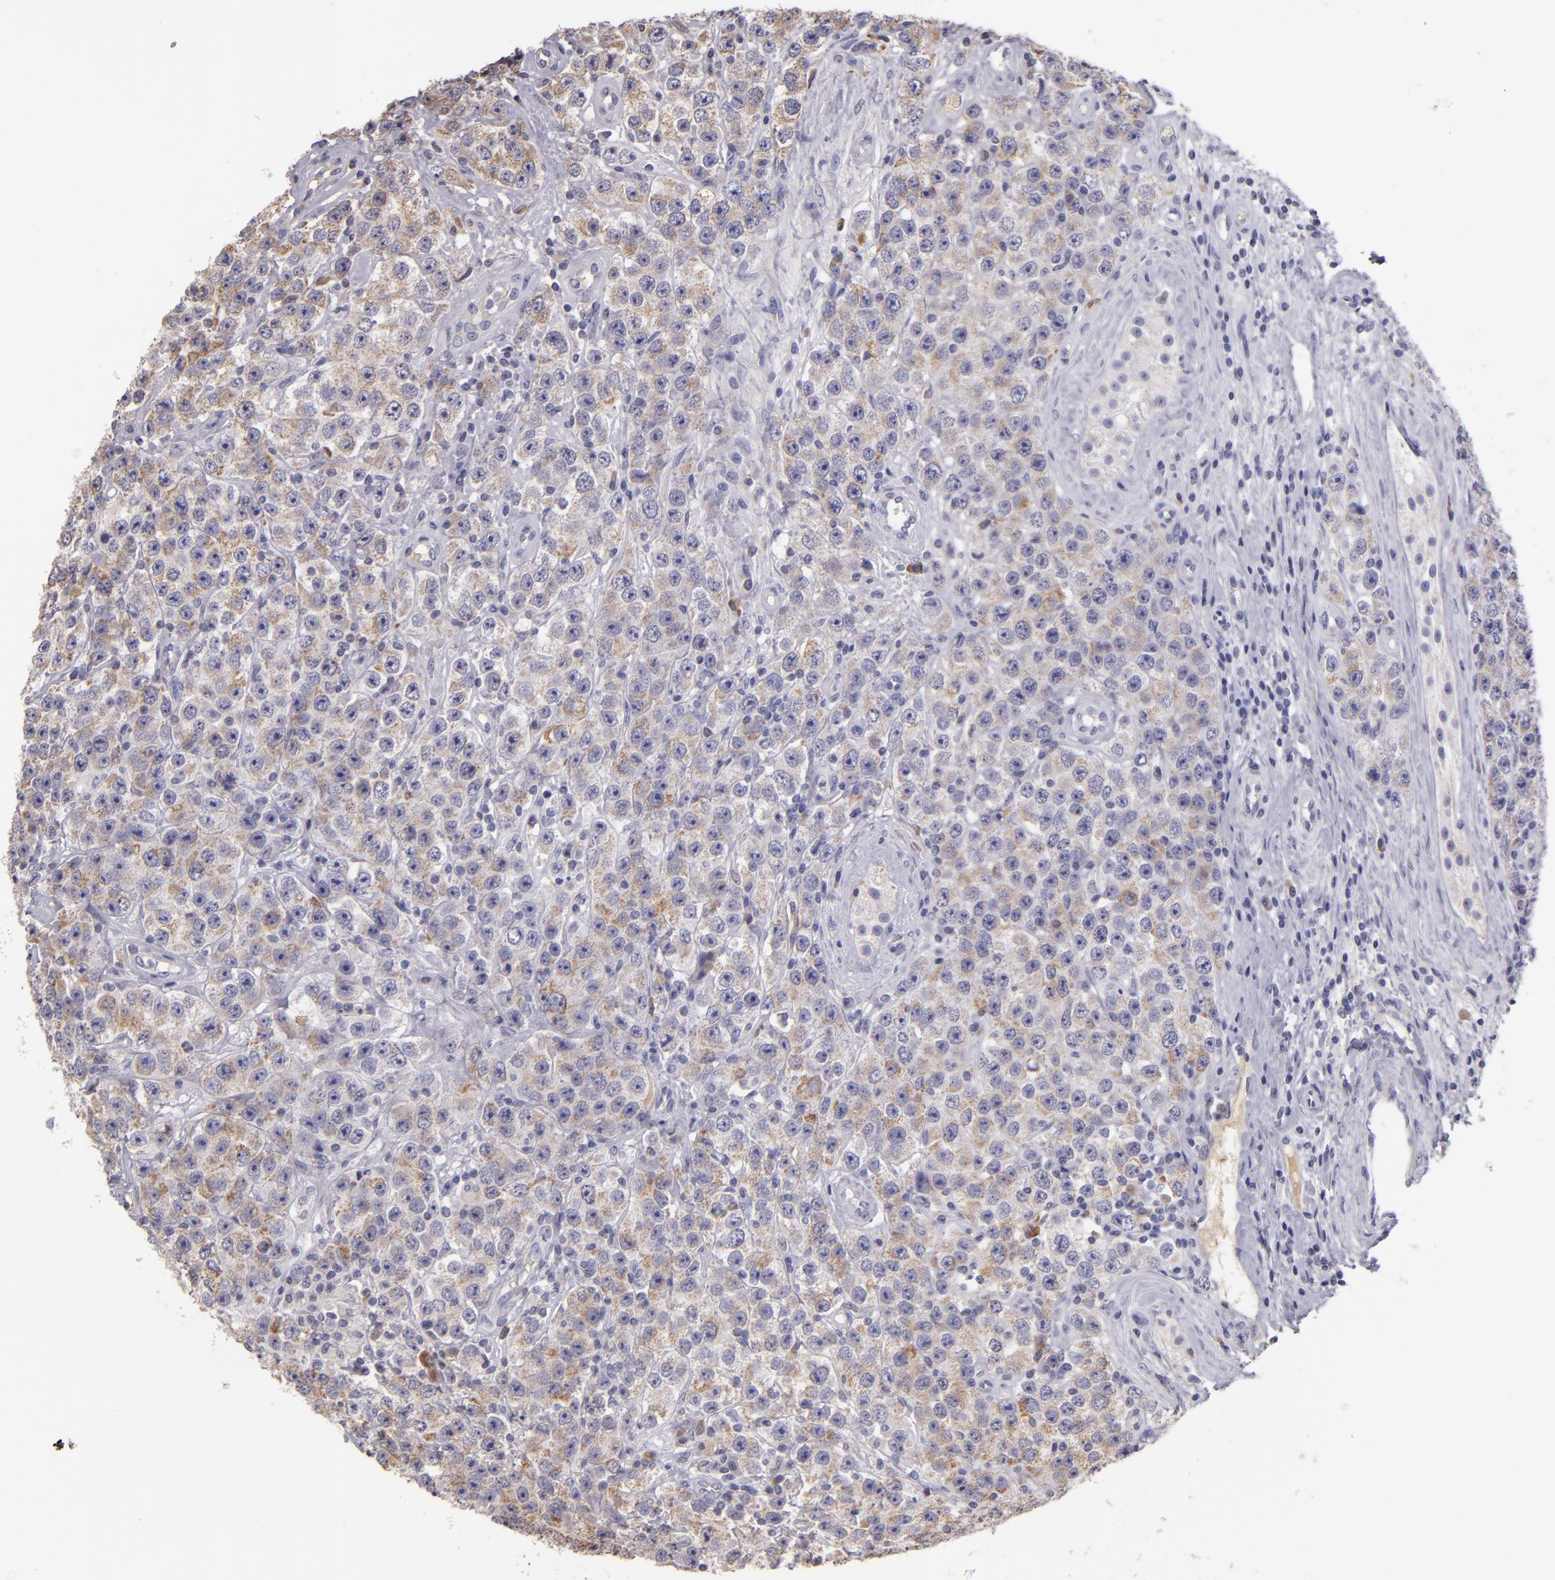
{"staining": {"intensity": "weak", "quantity": ">75%", "location": "cytoplasmic/membranous"}, "tissue": "testis cancer", "cell_type": "Tumor cells", "image_type": "cancer", "snomed": [{"axis": "morphology", "description": "Seminoma, NOS"}, {"axis": "topography", "description": "Testis"}], "caption": "Weak cytoplasmic/membranous protein positivity is appreciated in approximately >75% of tumor cells in testis cancer (seminoma).", "gene": "ABL1", "patient": {"sex": "male", "age": 52}}